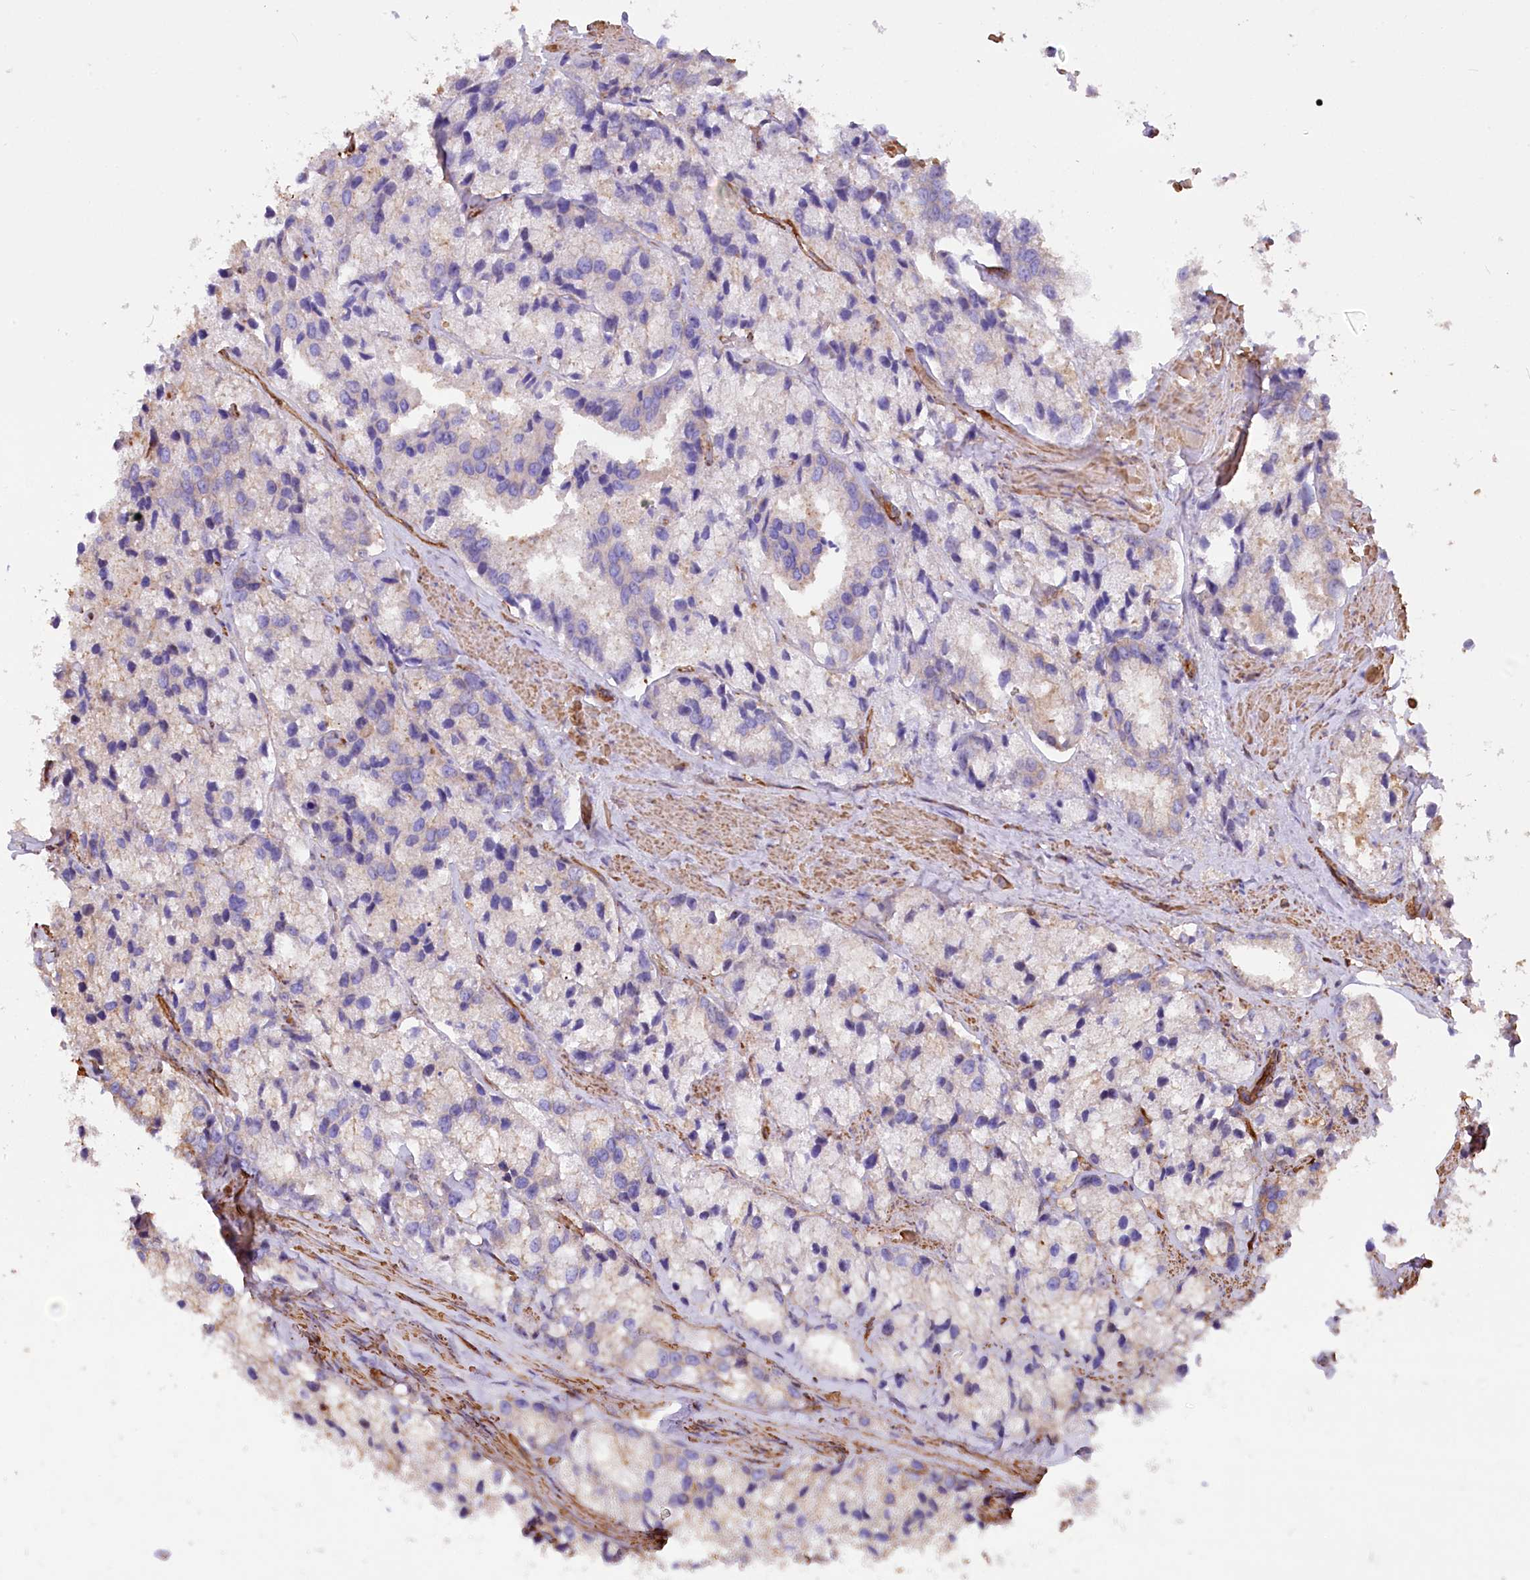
{"staining": {"intensity": "negative", "quantity": "none", "location": "none"}, "tissue": "prostate cancer", "cell_type": "Tumor cells", "image_type": "cancer", "snomed": [{"axis": "morphology", "description": "Adenocarcinoma, High grade"}, {"axis": "topography", "description": "Prostate"}], "caption": "DAB (3,3'-diaminobenzidine) immunohistochemical staining of human prostate cancer displays no significant staining in tumor cells.", "gene": "WDR36", "patient": {"sex": "male", "age": 66}}